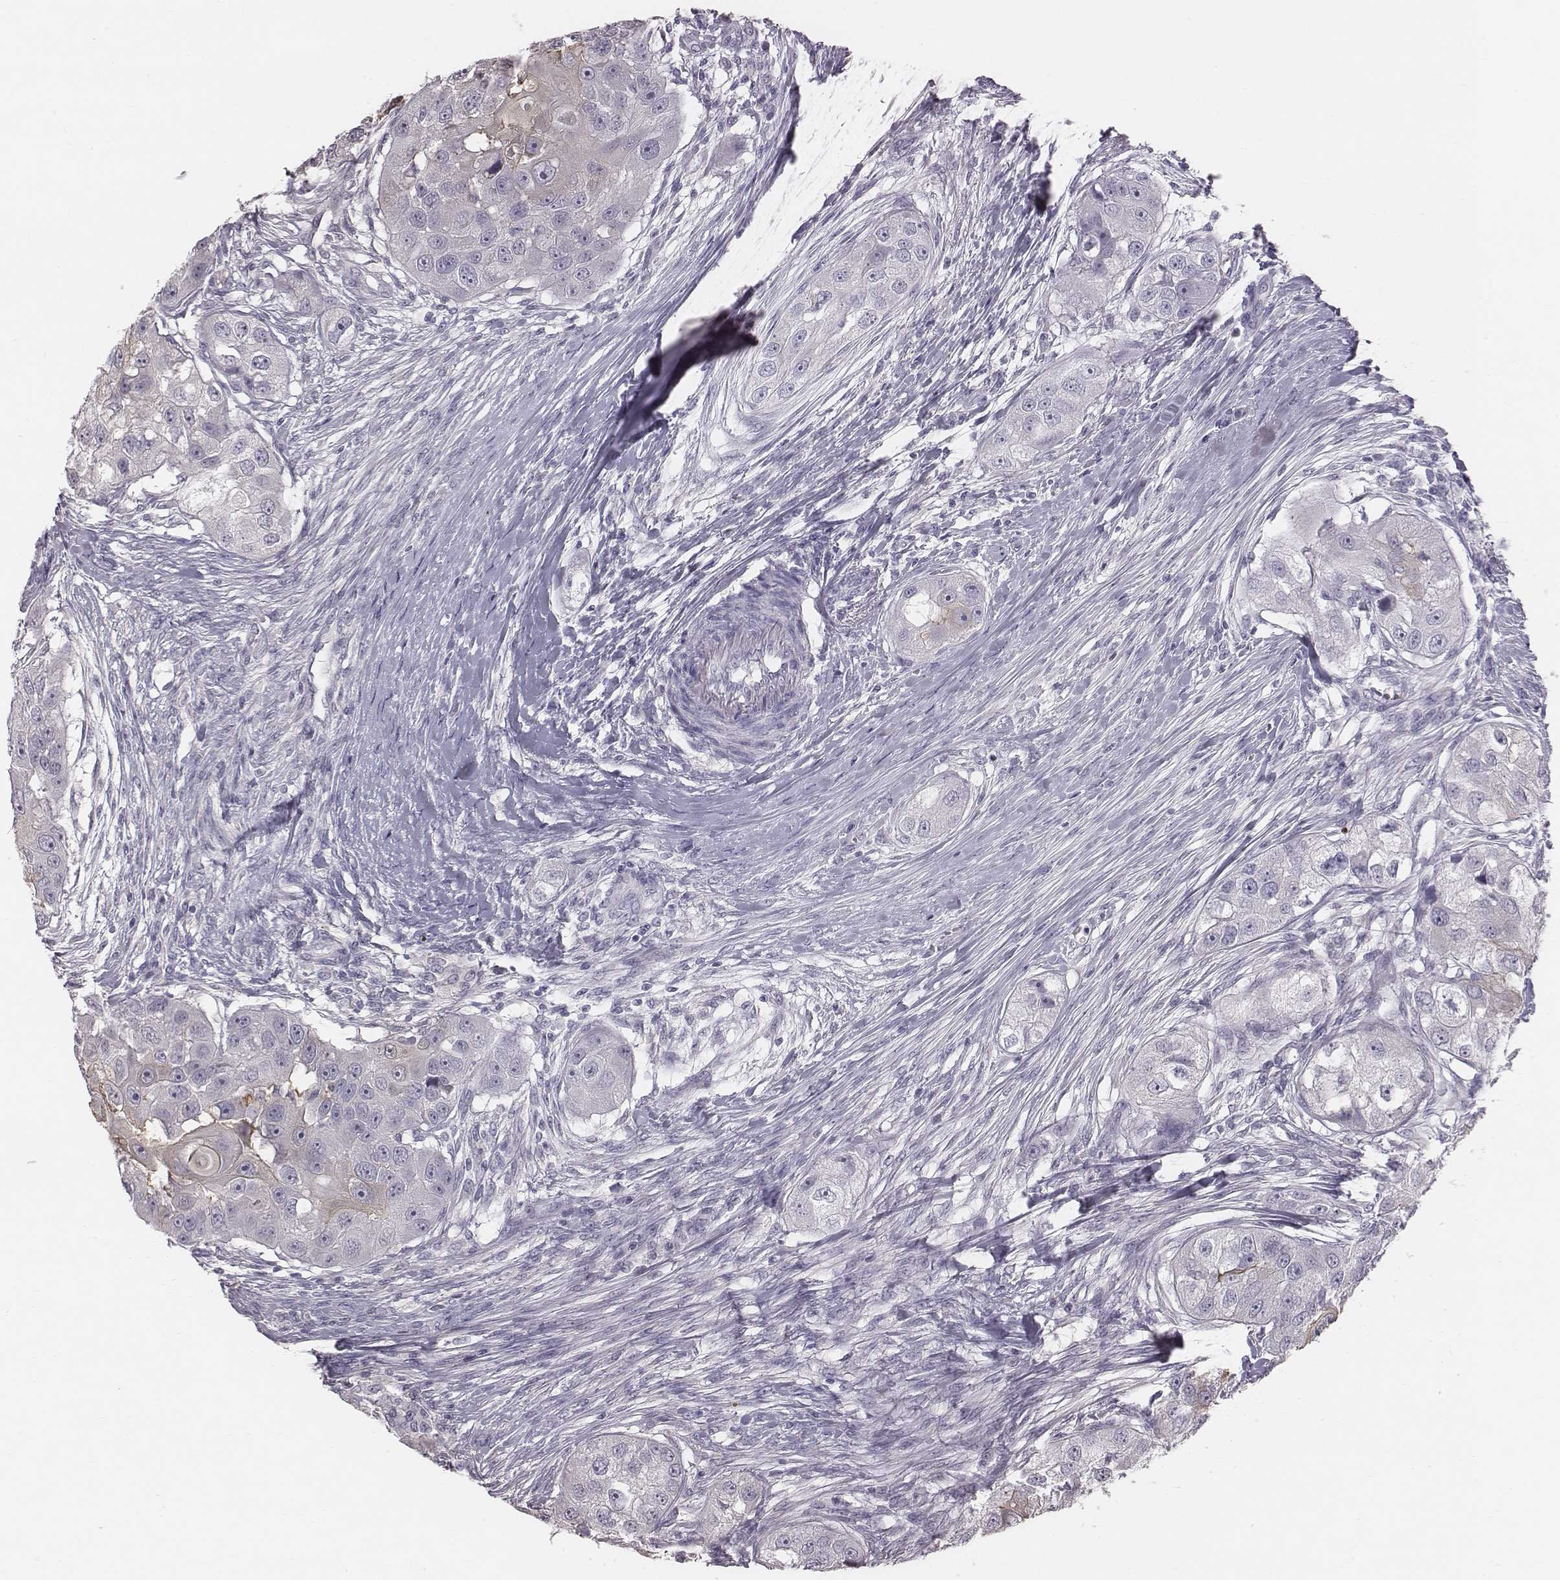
{"staining": {"intensity": "weak", "quantity": "<25%", "location": "cytoplasmic/membranous"}, "tissue": "head and neck cancer", "cell_type": "Tumor cells", "image_type": "cancer", "snomed": [{"axis": "morphology", "description": "Squamous cell carcinoma, NOS"}, {"axis": "topography", "description": "Head-Neck"}], "caption": "A photomicrograph of human head and neck squamous cell carcinoma is negative for staining in tumor cells.", "gene": "C6orf58", "patient": {"sex": "male", "age": 51}}